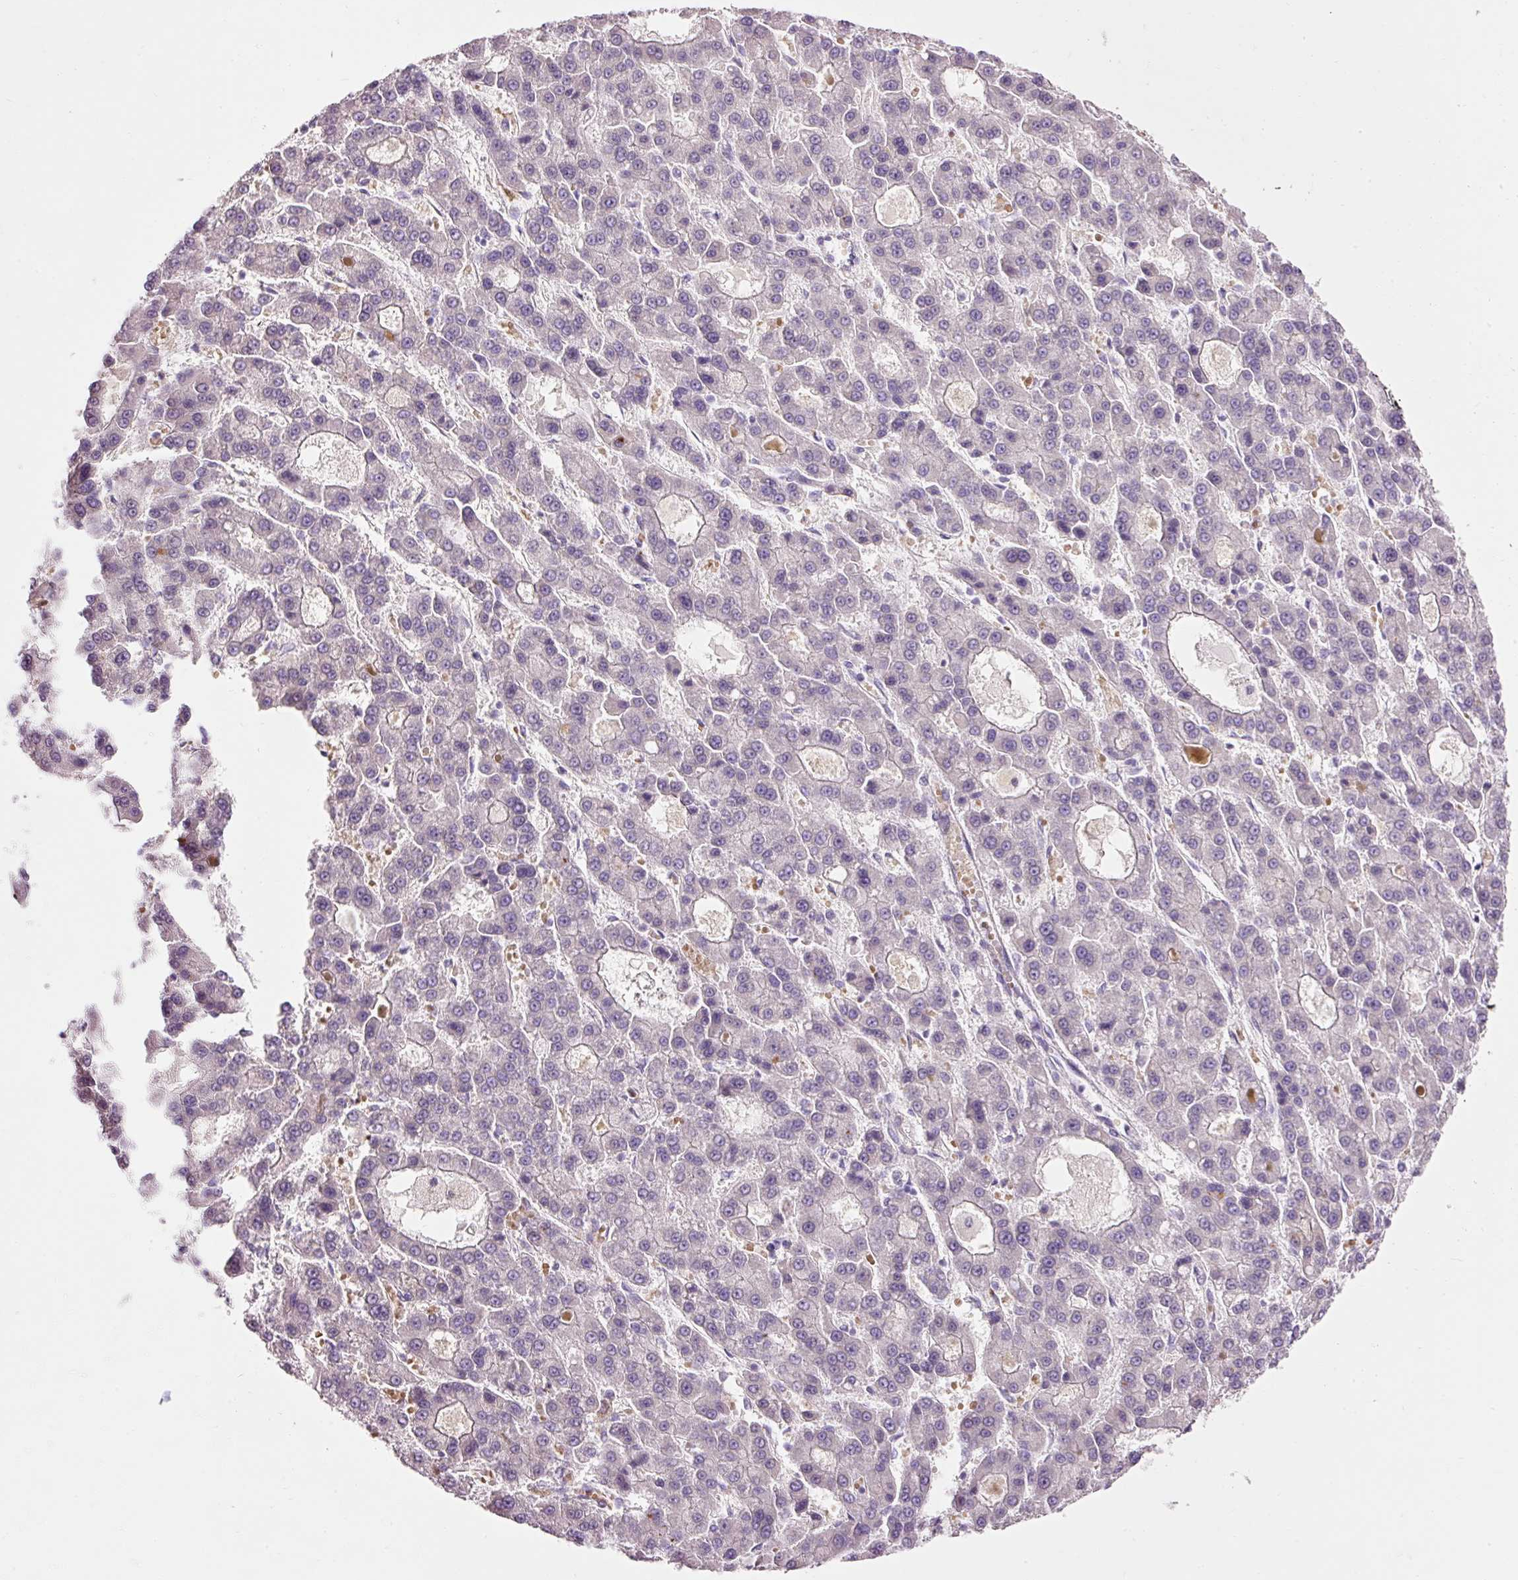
{"staining": {"intensity": "negative", "quantity": "none", "location": "none"}, "tissue": "liver cancer", "cell_type": "Tumor cells", "image_type": "cancer", "snomed": [{"axis": "morphology", "description": "Carcinoma, Hepatocellular, NOS"}, {"axis": "topography", "description": "Liver"}], "caption": "Immunohistochemistry histopathology image of neoplastic tissue: human liver hepatocellular carcinoma stained with DAB (3,3'-diaminobenzidine) exhibits no significant protein expression in tumor cells.", "gene": "DHRS11", "patient": {"sex": "male", "age": 70}}